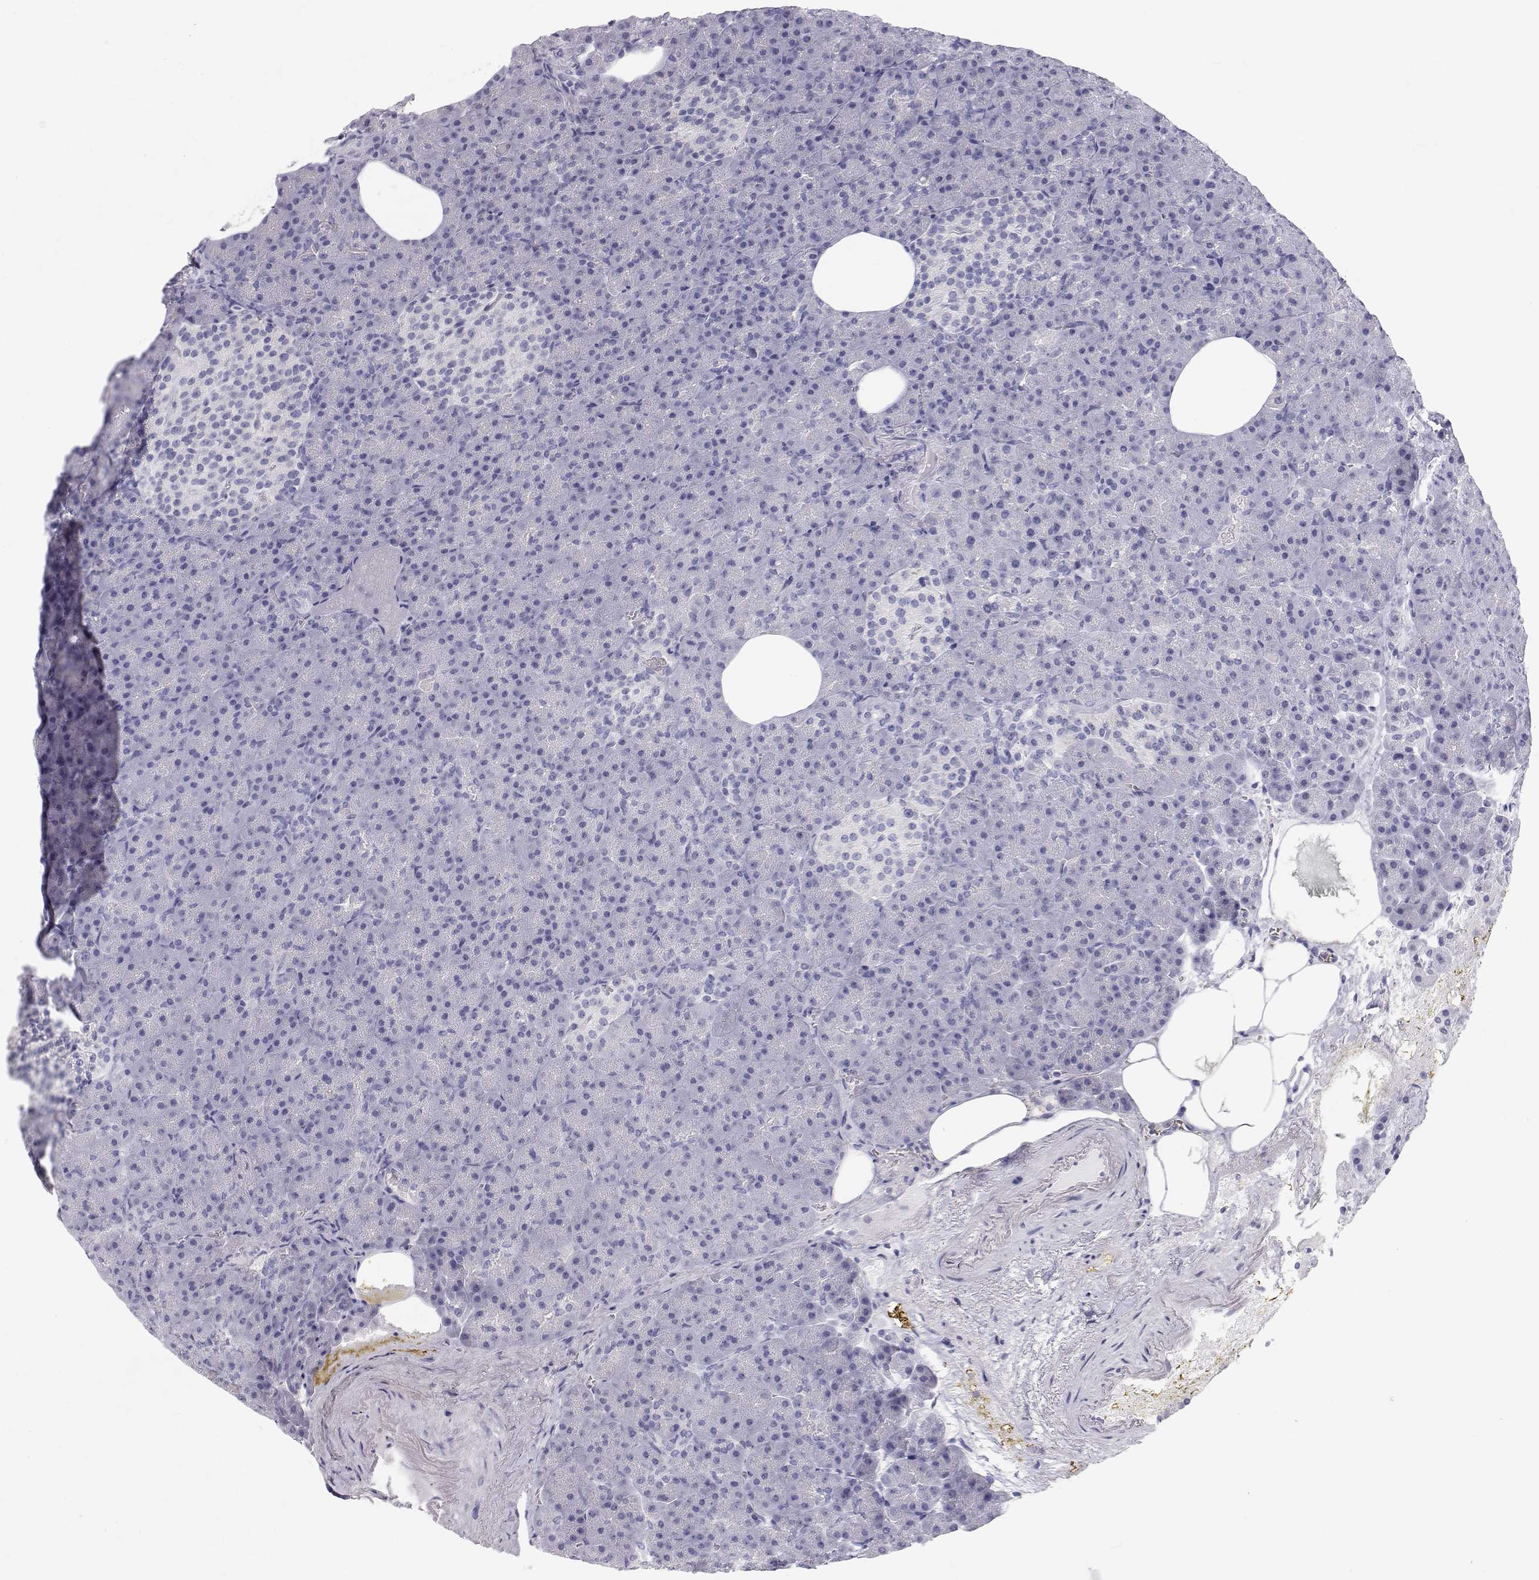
{"staining": {"intensity": "negative", "quantity": "none", "location": "none"}, "tissue": "pancreas", "cell_type": "Exocrine glandular cells", "image_type": "normal", "snomed": [{"axis": "morphology", "description": "Normal tissue, NOS"}, {"axis": "topography", "description": "Pancreas"}], "caption": "This is an immunohistochemistry (IHC) photomicrograph of normal pancreas. There is no staining in exocrine glandular cells.", "gene": "TTN", "patient": {"sex": "female", "age": 74}}